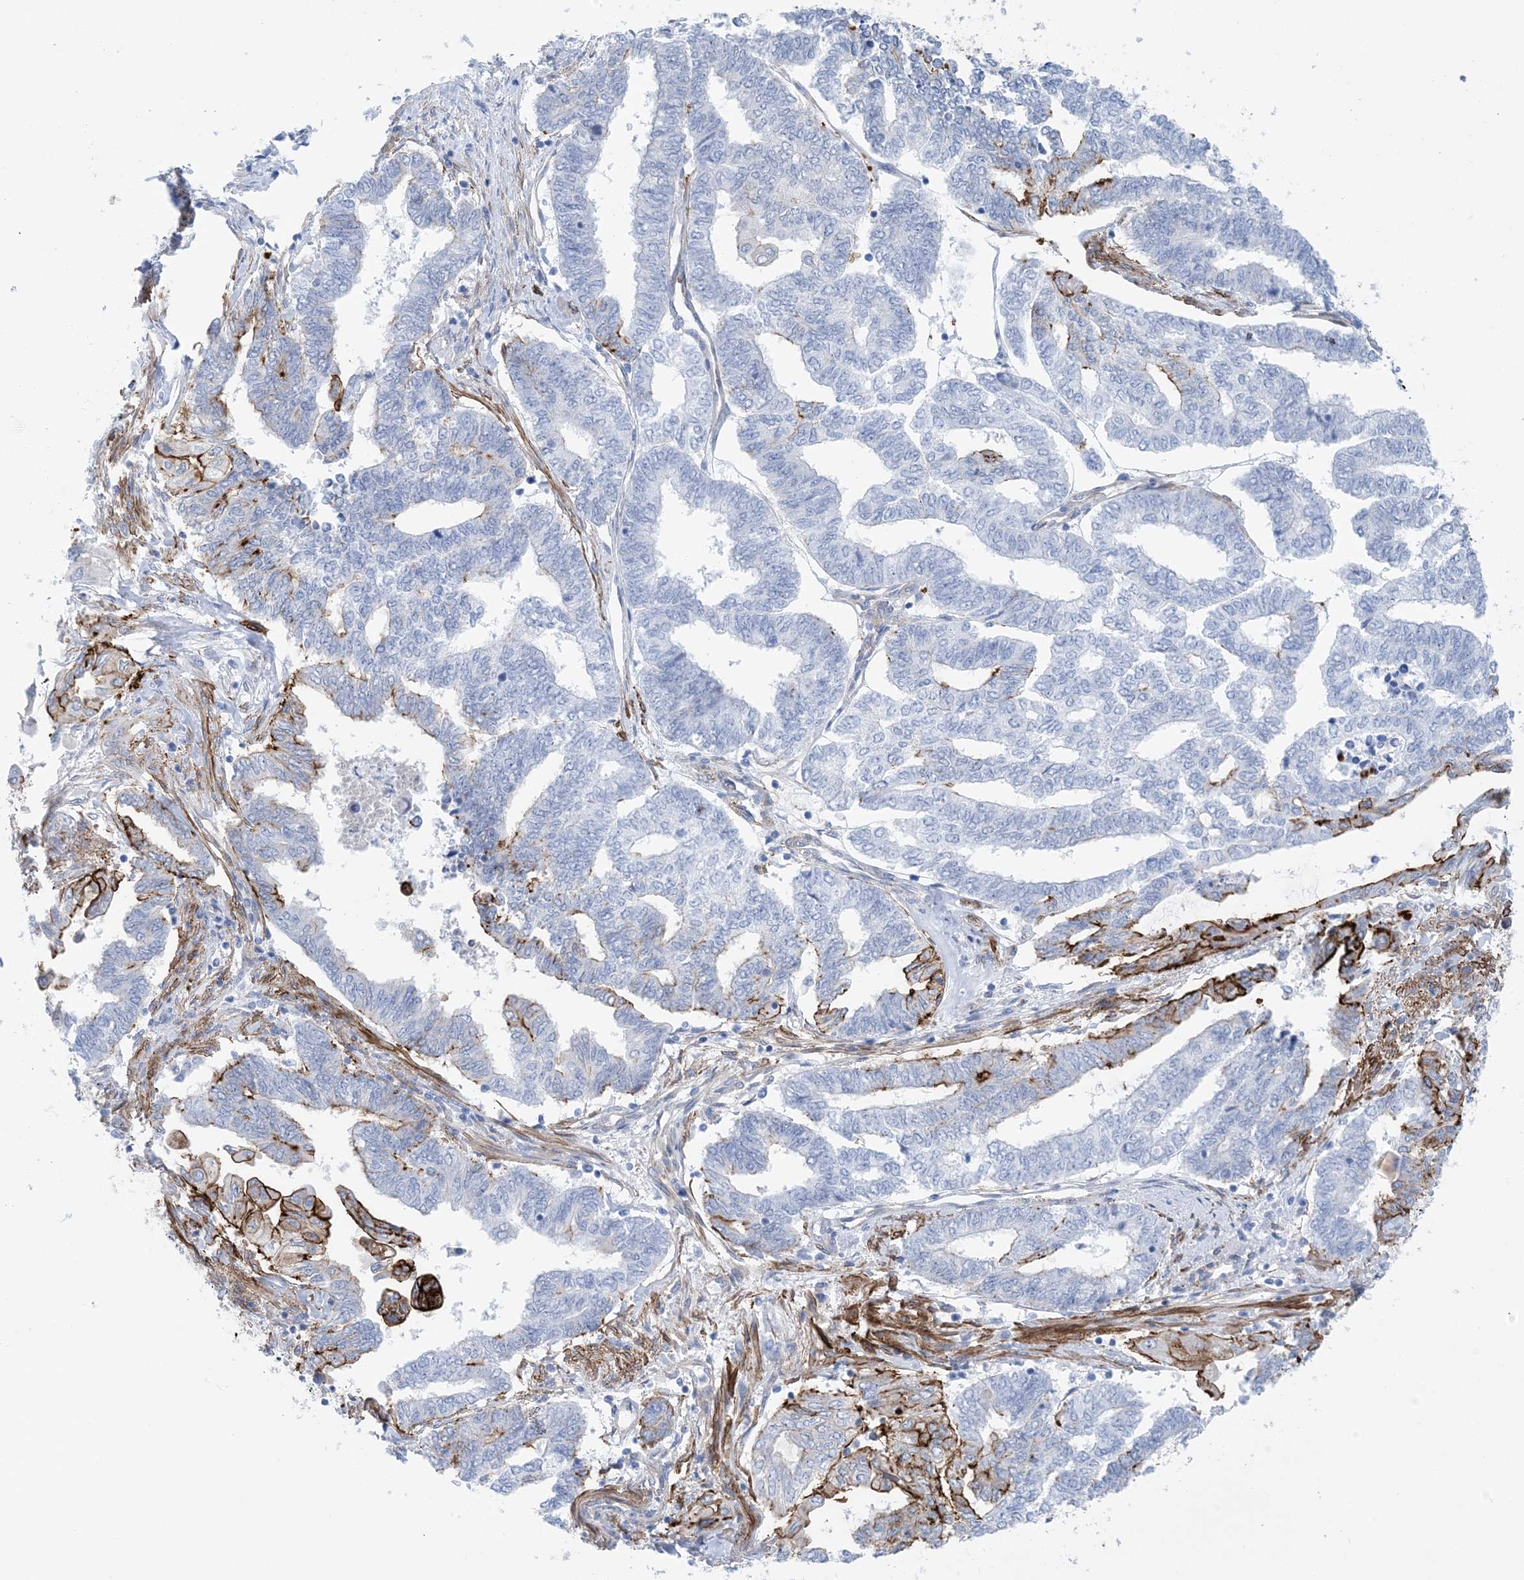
{"staining": {"intensity": "moderate", "quantity": "<25%", "location": "cytoplasmic/membranous"}, "tissue": "endometrial cancer", "cell_type": "Tumor cells", "image_type": "cancer", "snomed": [{"axis": "morphology", "description": "Adenocarcinoma, NOS"}, {"axis": "topography", "description": "Uterus"}, {"axis": "topography", "description": "Endometrium"}], "caption": "A high-resolution histopathology image shows IHC staining of endometrial cancer (adenocarcinoma), which exhibits moderate cytoplasmic/membranous staining in about <25% of tumor cells.", "gene": "SHANK1", "patient": {"sex": "female", "age": 70}}